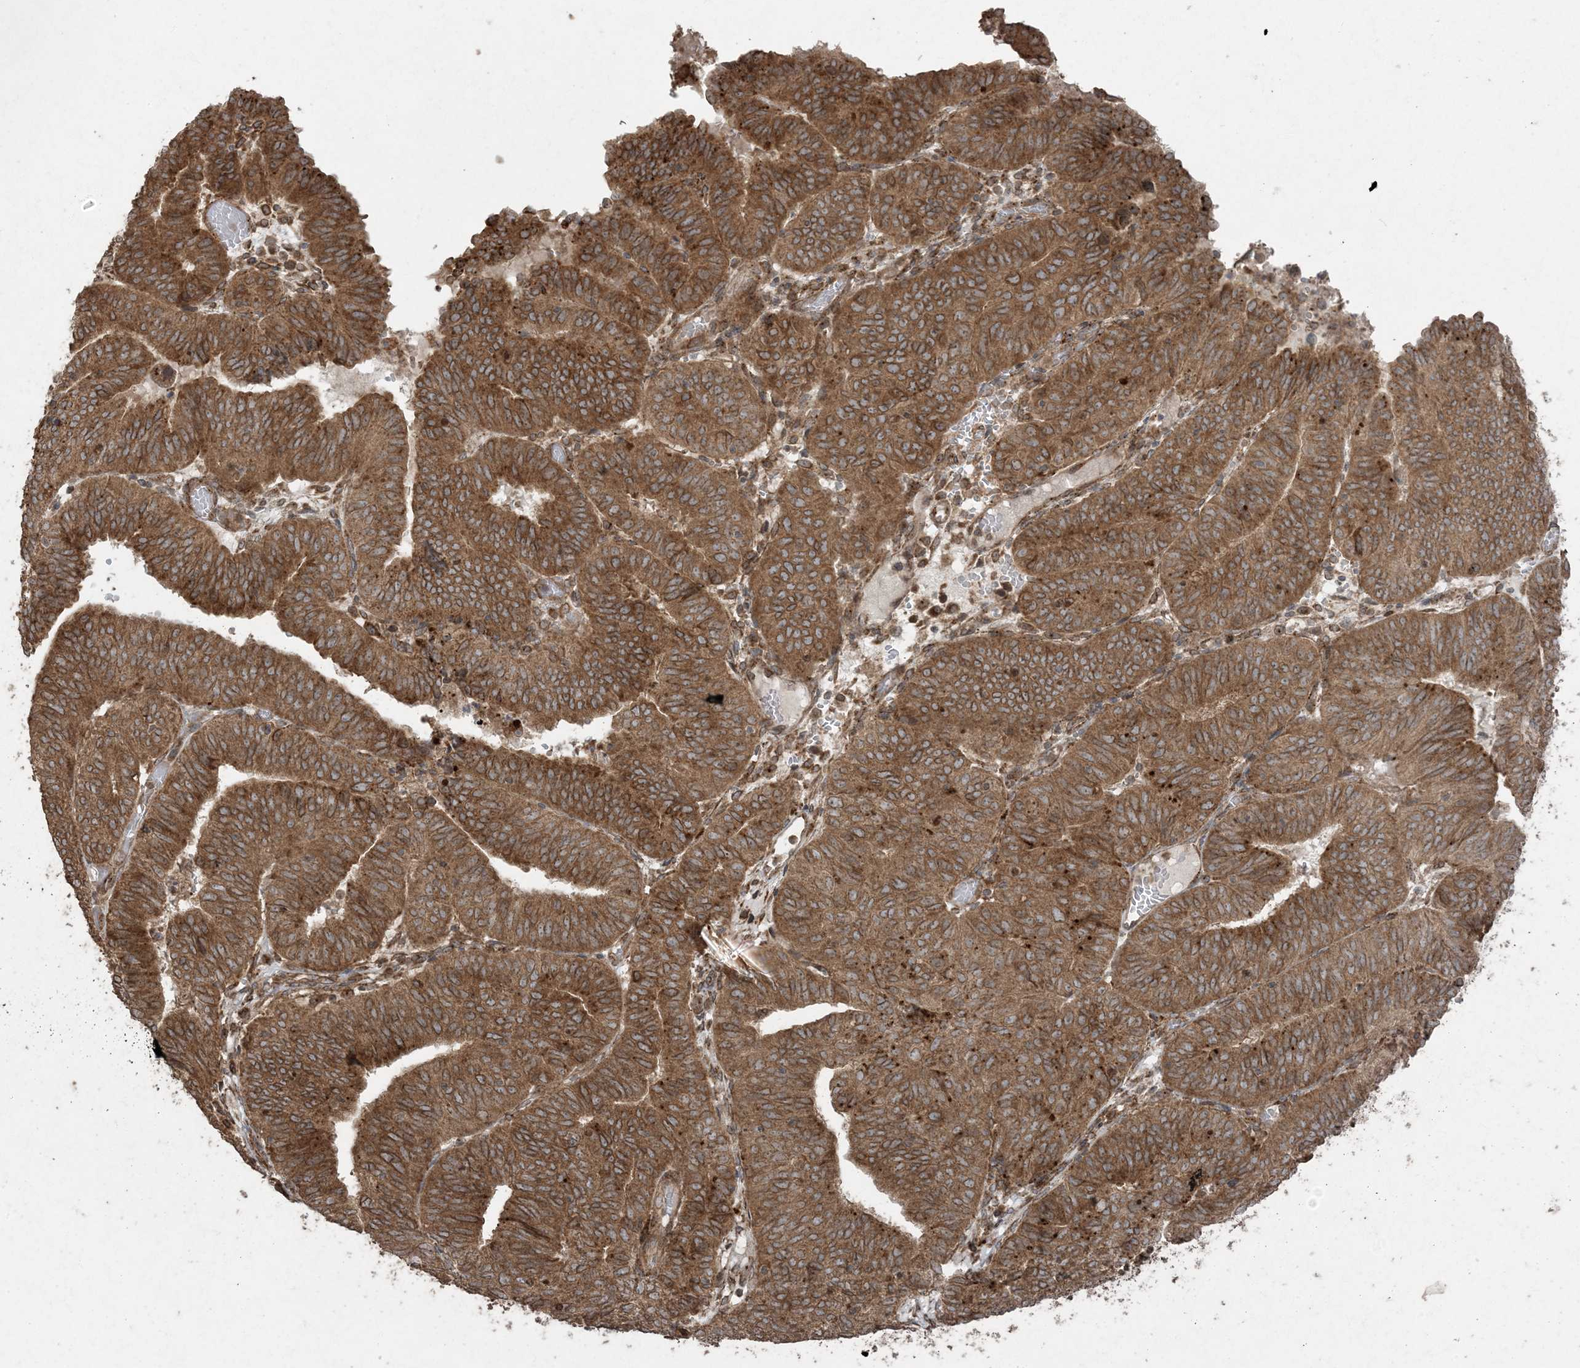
{"staining": {"intensity": "moderate", "quantity": ">75%", "location": "cytoplasmic/membranous"}, "tissue": "endometrial cancer", "cell_type": "Tumor cells", "image_type": "cancer", "snomed": [{"axis": "morphology", "description": "Adenocarcinoma, NOS"}, {"axis": "topography", "description": "Uterus"}], "caption": "Approximately >75% of tumor cells in human adenocarcinoma (endometrial) exhibit moderate cytoplasmic/membranous protein expression as visualized by brown immunohistochemical staining.", "gene": "DDX19B", "patient": {"sex": "female", "age": 77}}